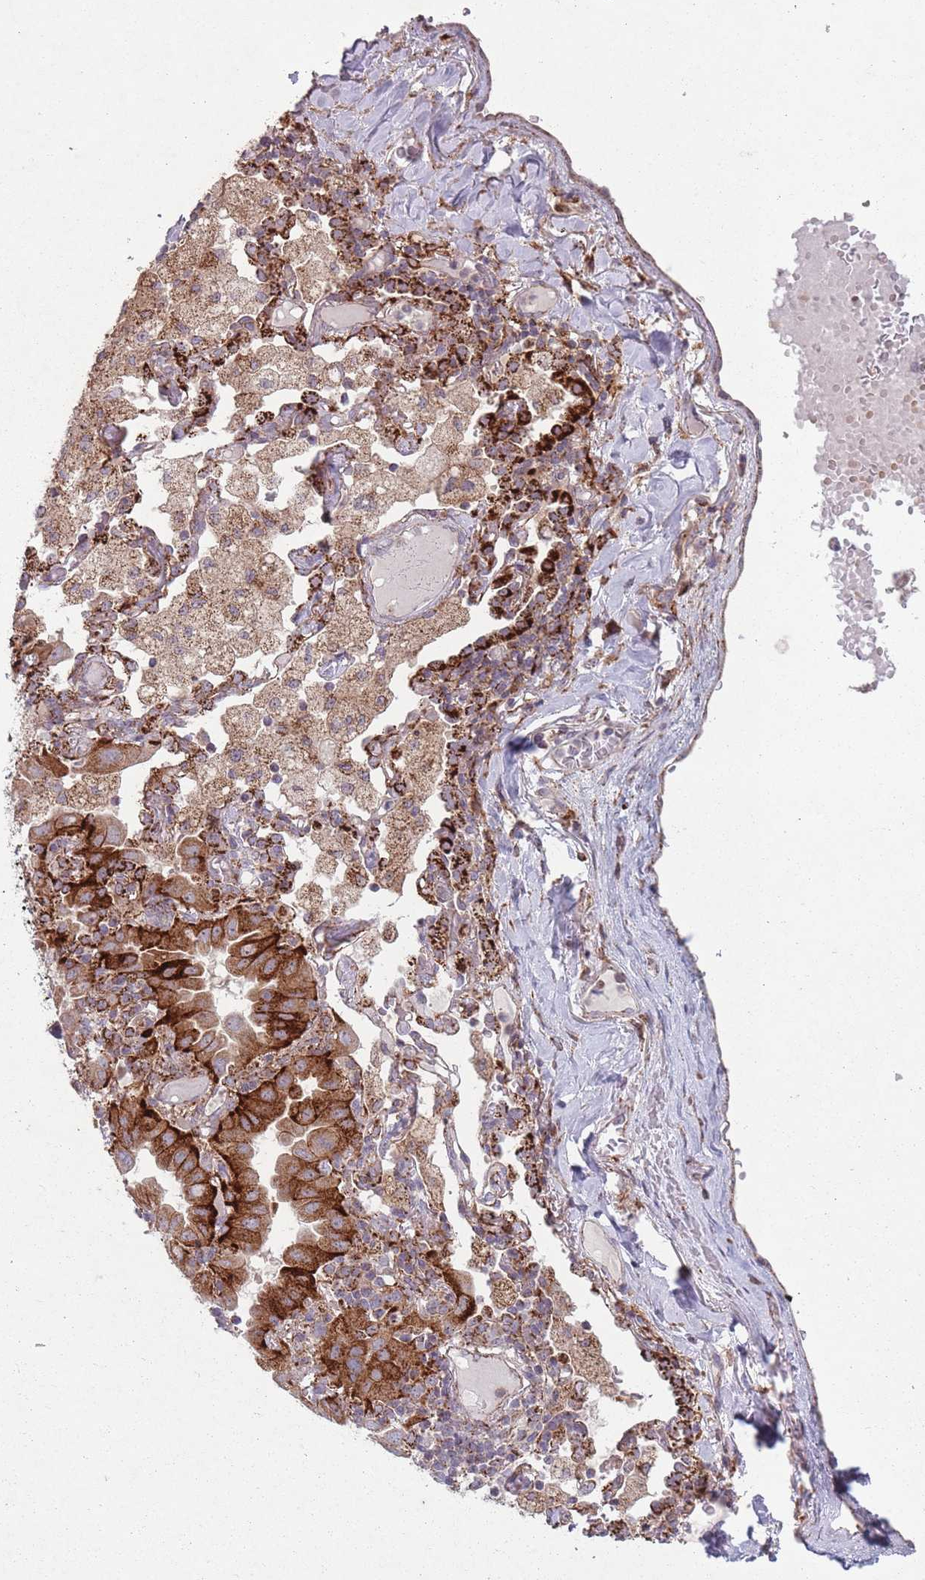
{"staining": {"intensity": "strong", "quantity": "25%-75%", "location": "cytoplasmic/membranous"}, "tissue": "lung cancer", "cell_type": "Tumor cells", "image_type": "cancer", "snomed": [{"axis": "morphology", "description": "Adenocarcinoma, NOS"}, {"axis": "topography", "description": "Lung"}], "caption": "Adenocarcinoma (lung) stained with a protein marker exhibits strong staining in tumor cells.", "gene": "OR10Q1", "patient": {"sex": "male", "age": 64}}